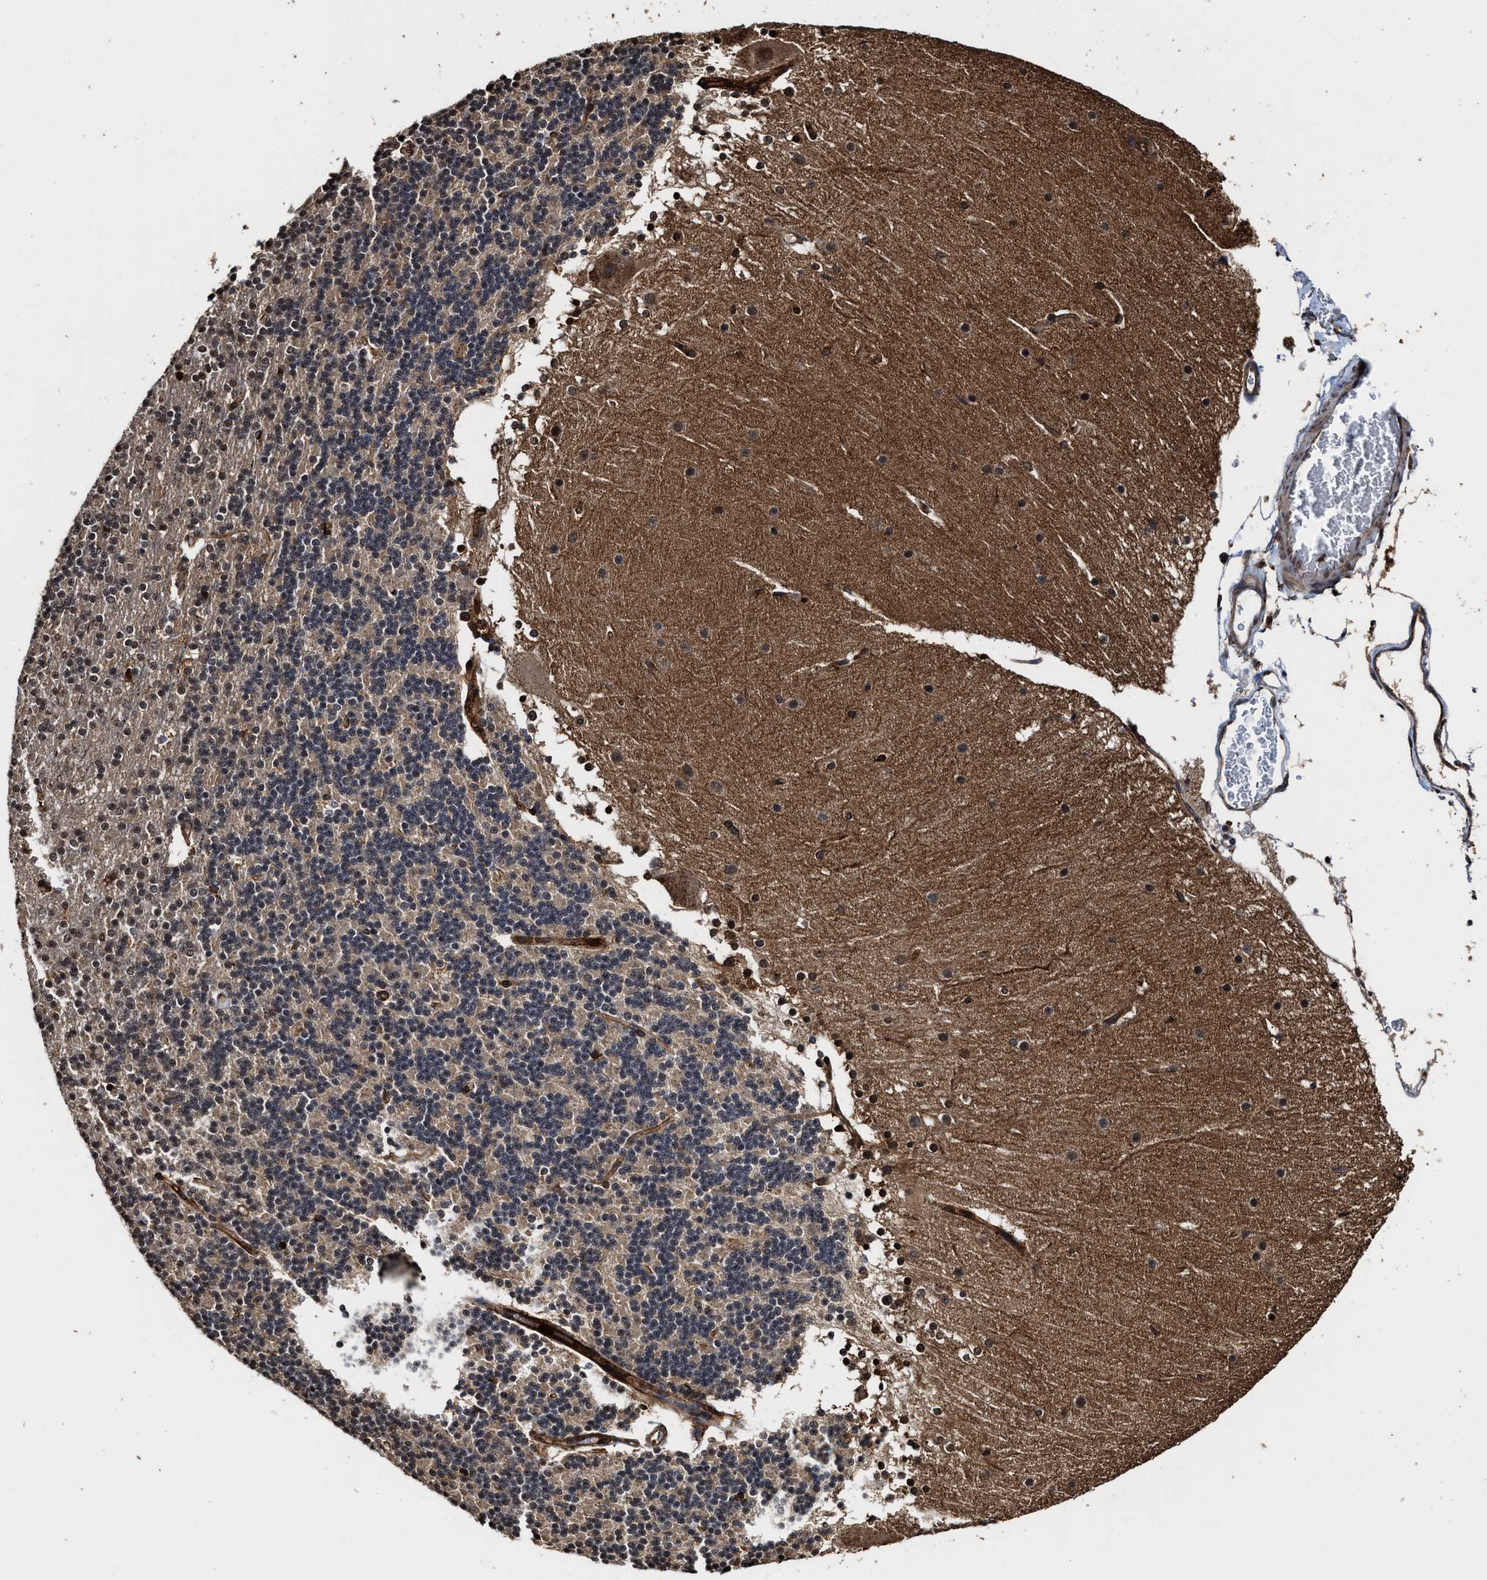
{"staining": {"intensity": "strong", "quantity": "<25%", "location": "cytoplasmic/membranous,nuclear"}, "tissue": "cerebellum", "cell_type": "Cells in granular layer", "image_type": "normal", "snomed": [{"axis": "morphology", "description": "Normal tissue, NOS"}, {"axis": "topography", "description": "Cerebellum"}], "caption": "Immunohistochemistry of unremarkable human cerebellum reveals medium levels of strong cytoplasmic/membranous,nuclear staining in approximately <25% of cells in granular layer. (brown staining indicates protein expression, while blue staining denotes nuclei).", "gene": "SEPTIN2", "patient": {"sex": "female", "age": 19}}